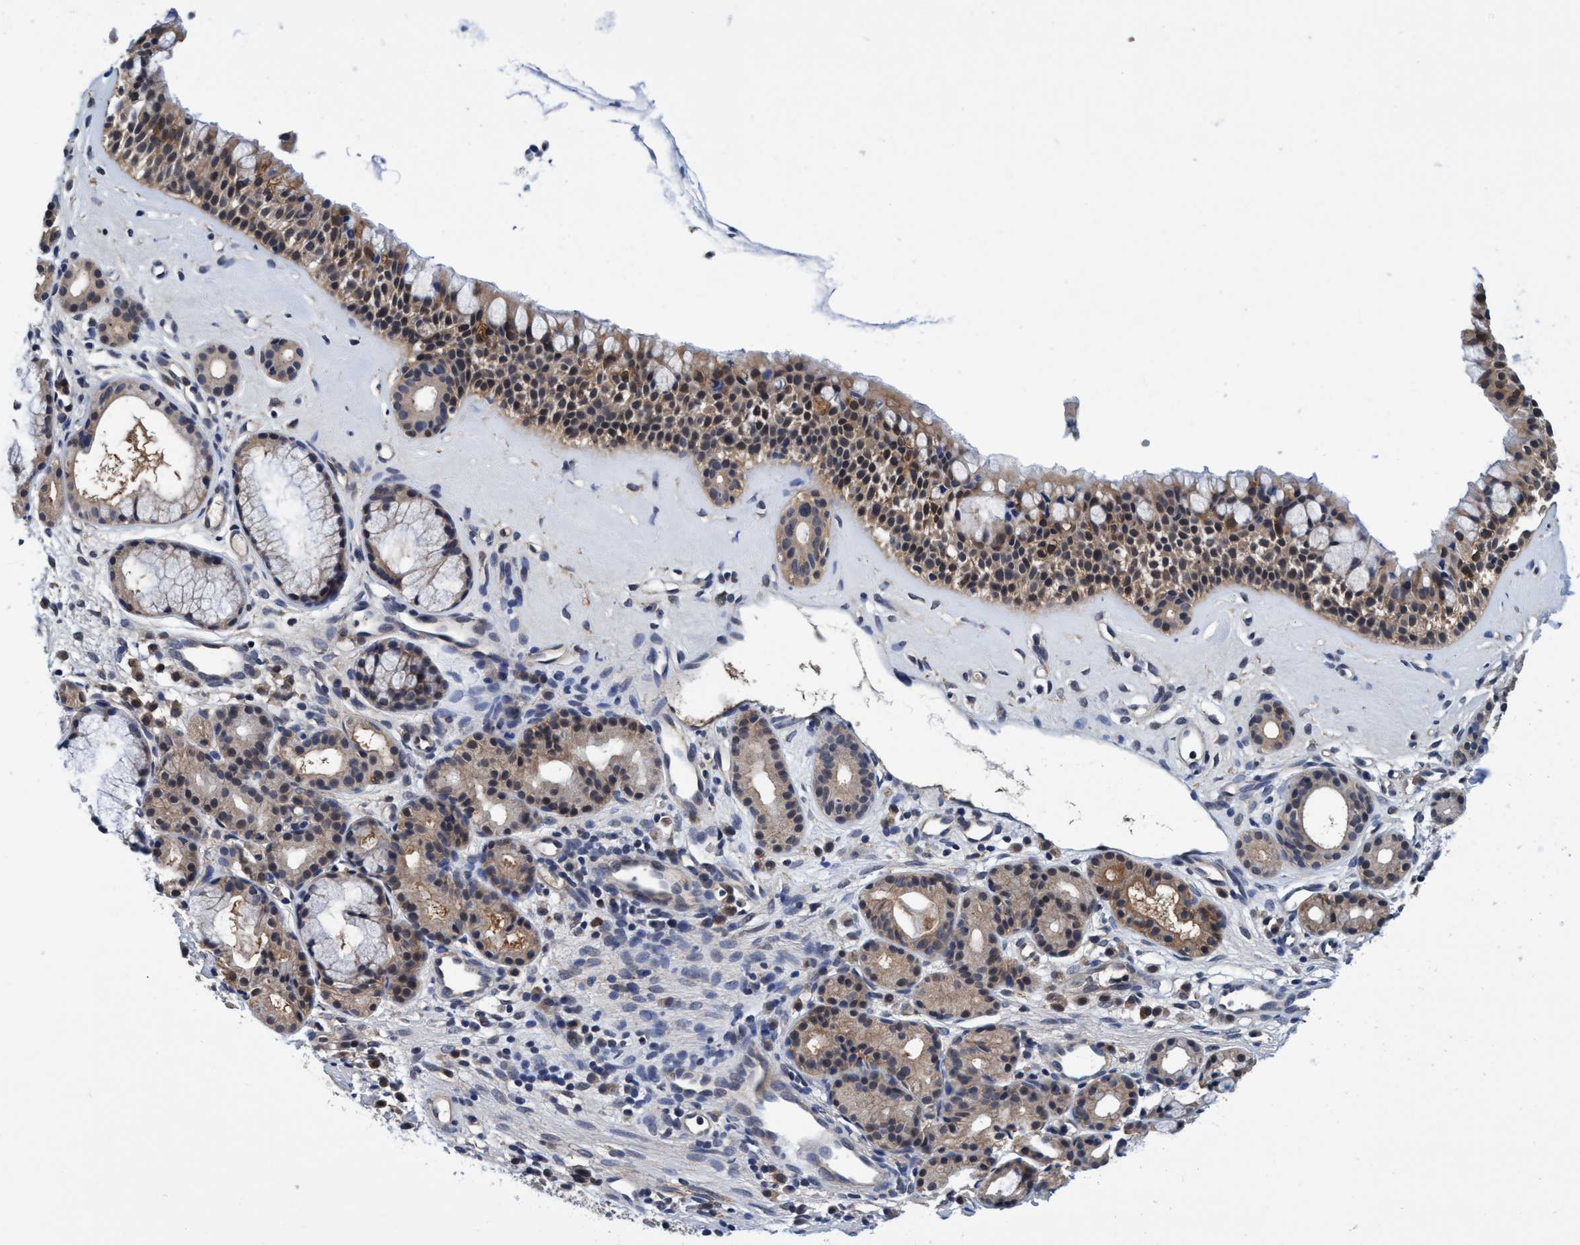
{"staining": {"intensity": "weak", "quantity": ">75%", "location": "cytoplasmic/membranous"}, "tissue": "nasopharynx", "cell_type": "Respiratory epithelial cells", "image_type": "normal", "snomed": [{"axis": "morphology", "description": "Normal tissue, NOS"}, {"axis": "topography", "description": "Nasopharynx"}], "caption": "Protein expression analysis of unremarkable nasopharynx exhibits weak cytoplasmic/membranous expression in about >75% of respiratory epithelial cells. (brown staining indicates protein expression, while blue staining denotes nuclei).", "gene": "PSMD12", "patient": {"sex": "female", "age": 42}}